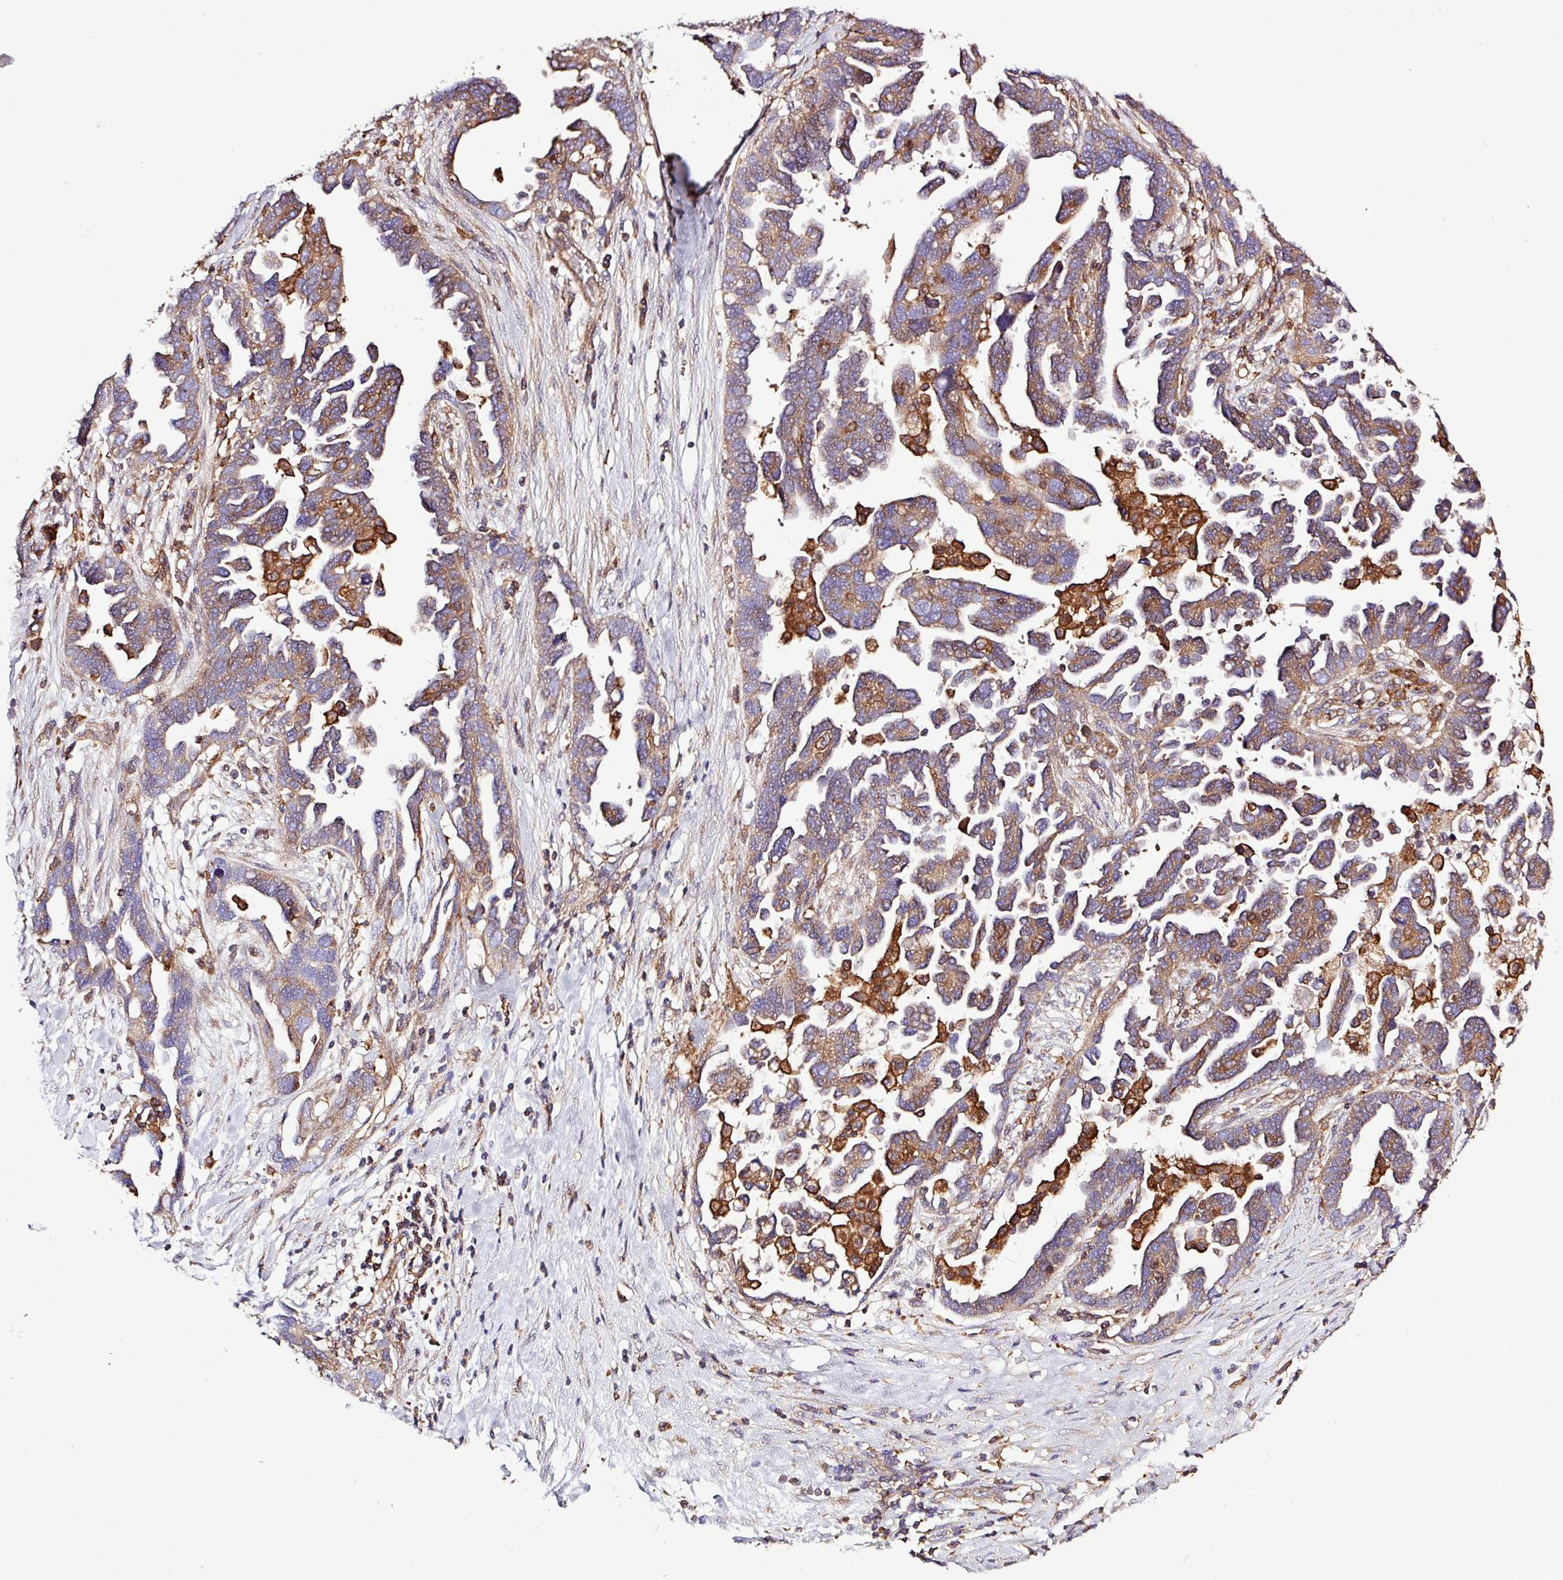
{"staining": {"intensity": "moderate", "quantity": ">75%", "location": "cytoplasmic/membranous"}, "tissue": "ovarian cancer", "cell_type": "Tumor cells", "image_type": "cancer", "snomed": [{"axis": "morphology", "description": "Cystadenocarcinoma, serous, NOS"}, {"axis": "topography", "description": "Ovary"}], "caption": "IHC of ovarian serous cystadenocarcinoma displays medium levels of moderate cytoplasmic/membranous staining in about >75% of tumor cells.", "gene": "ACTR3", "patient": {"sex": "female", "age": 54}}